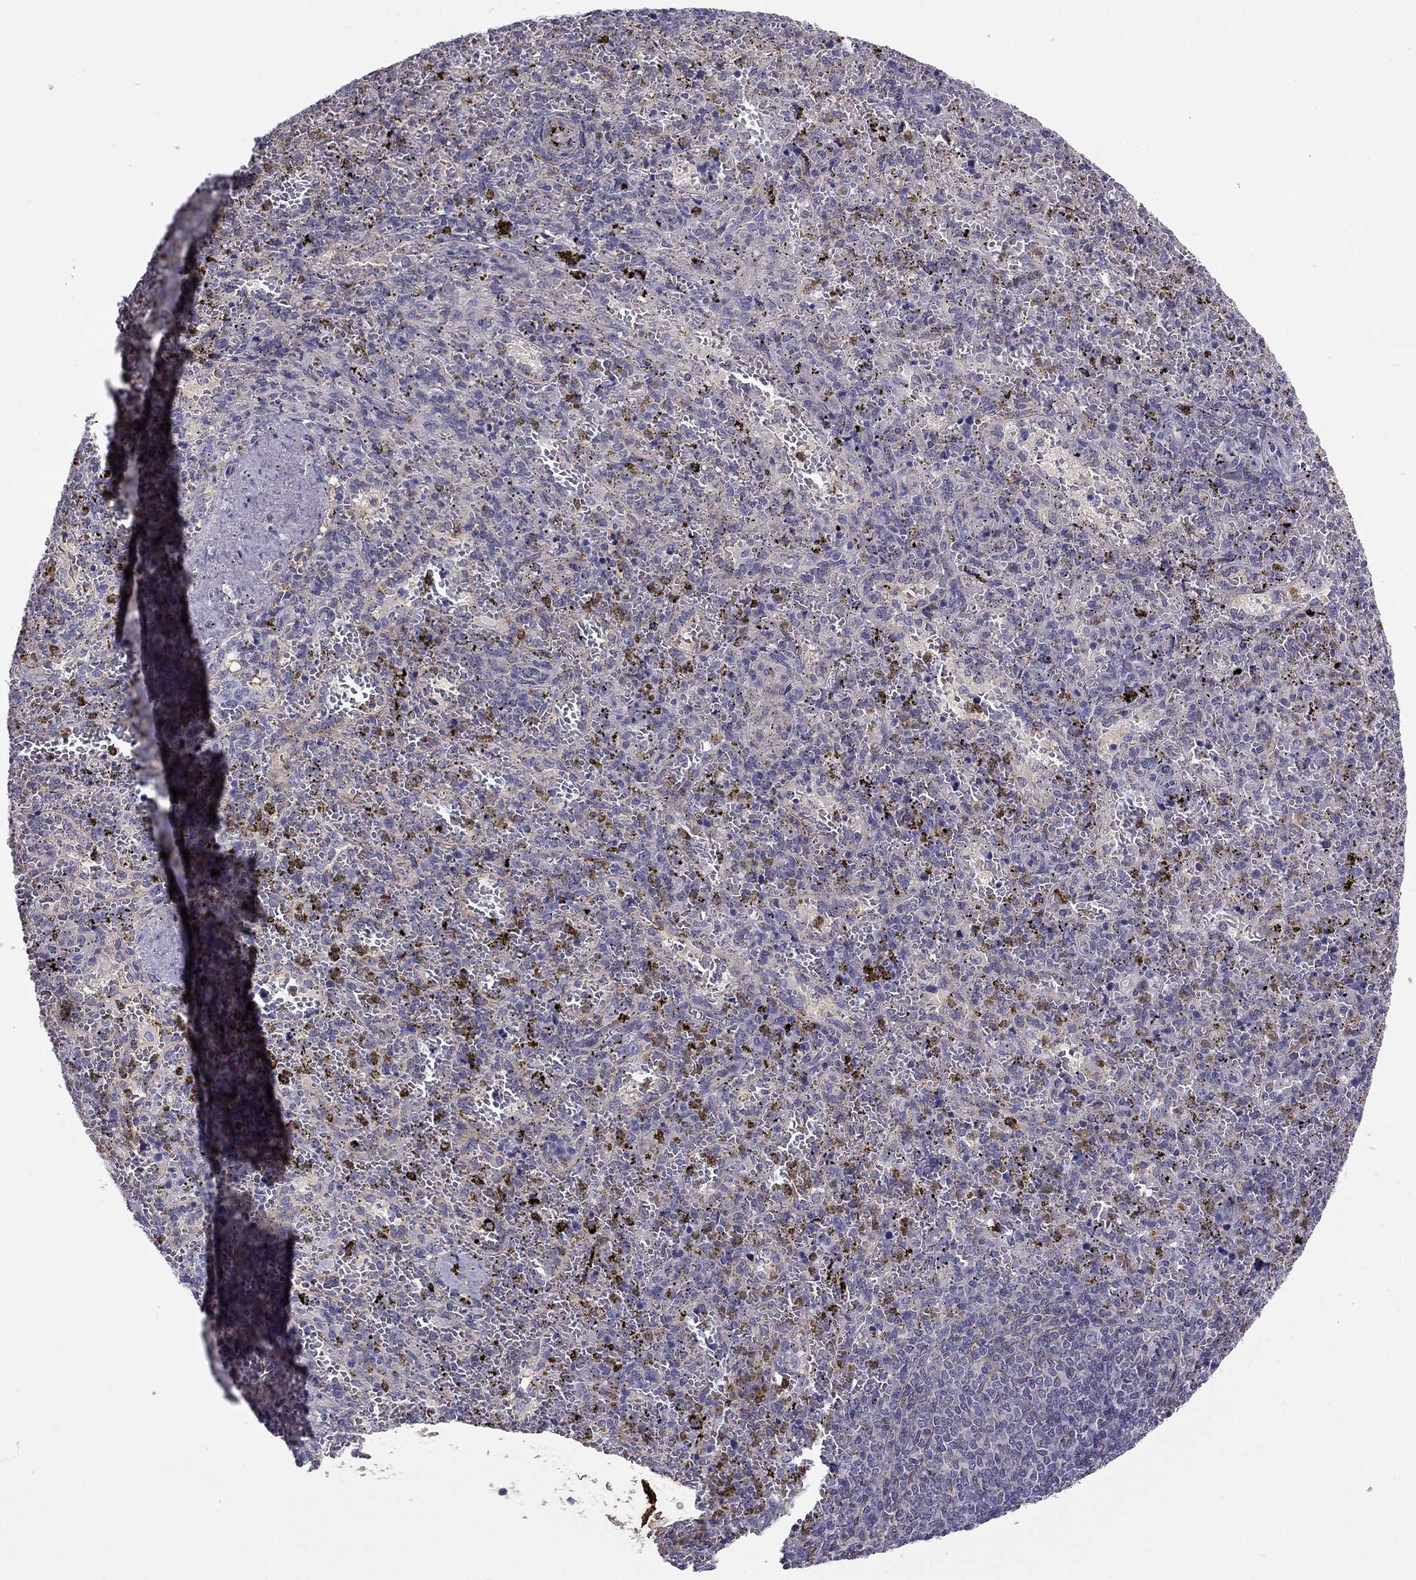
{"staining": {"intensity": "negative", "quantity": "none", "location": "none"}, "tissue": "spleen", "cell_type": "Cells in red pulp", "image_type": "normal", "snomed": [{"axis": "morphology", "description": "Normal tissue, NOS"}, {"axis": "topography", "description": "Spleen"}], "caption": "Spleen stained for a protein using IHC displays no staining cells in red pulp.", "gene": "SYT5", "patient": {"sex": "female", "age": 50}}